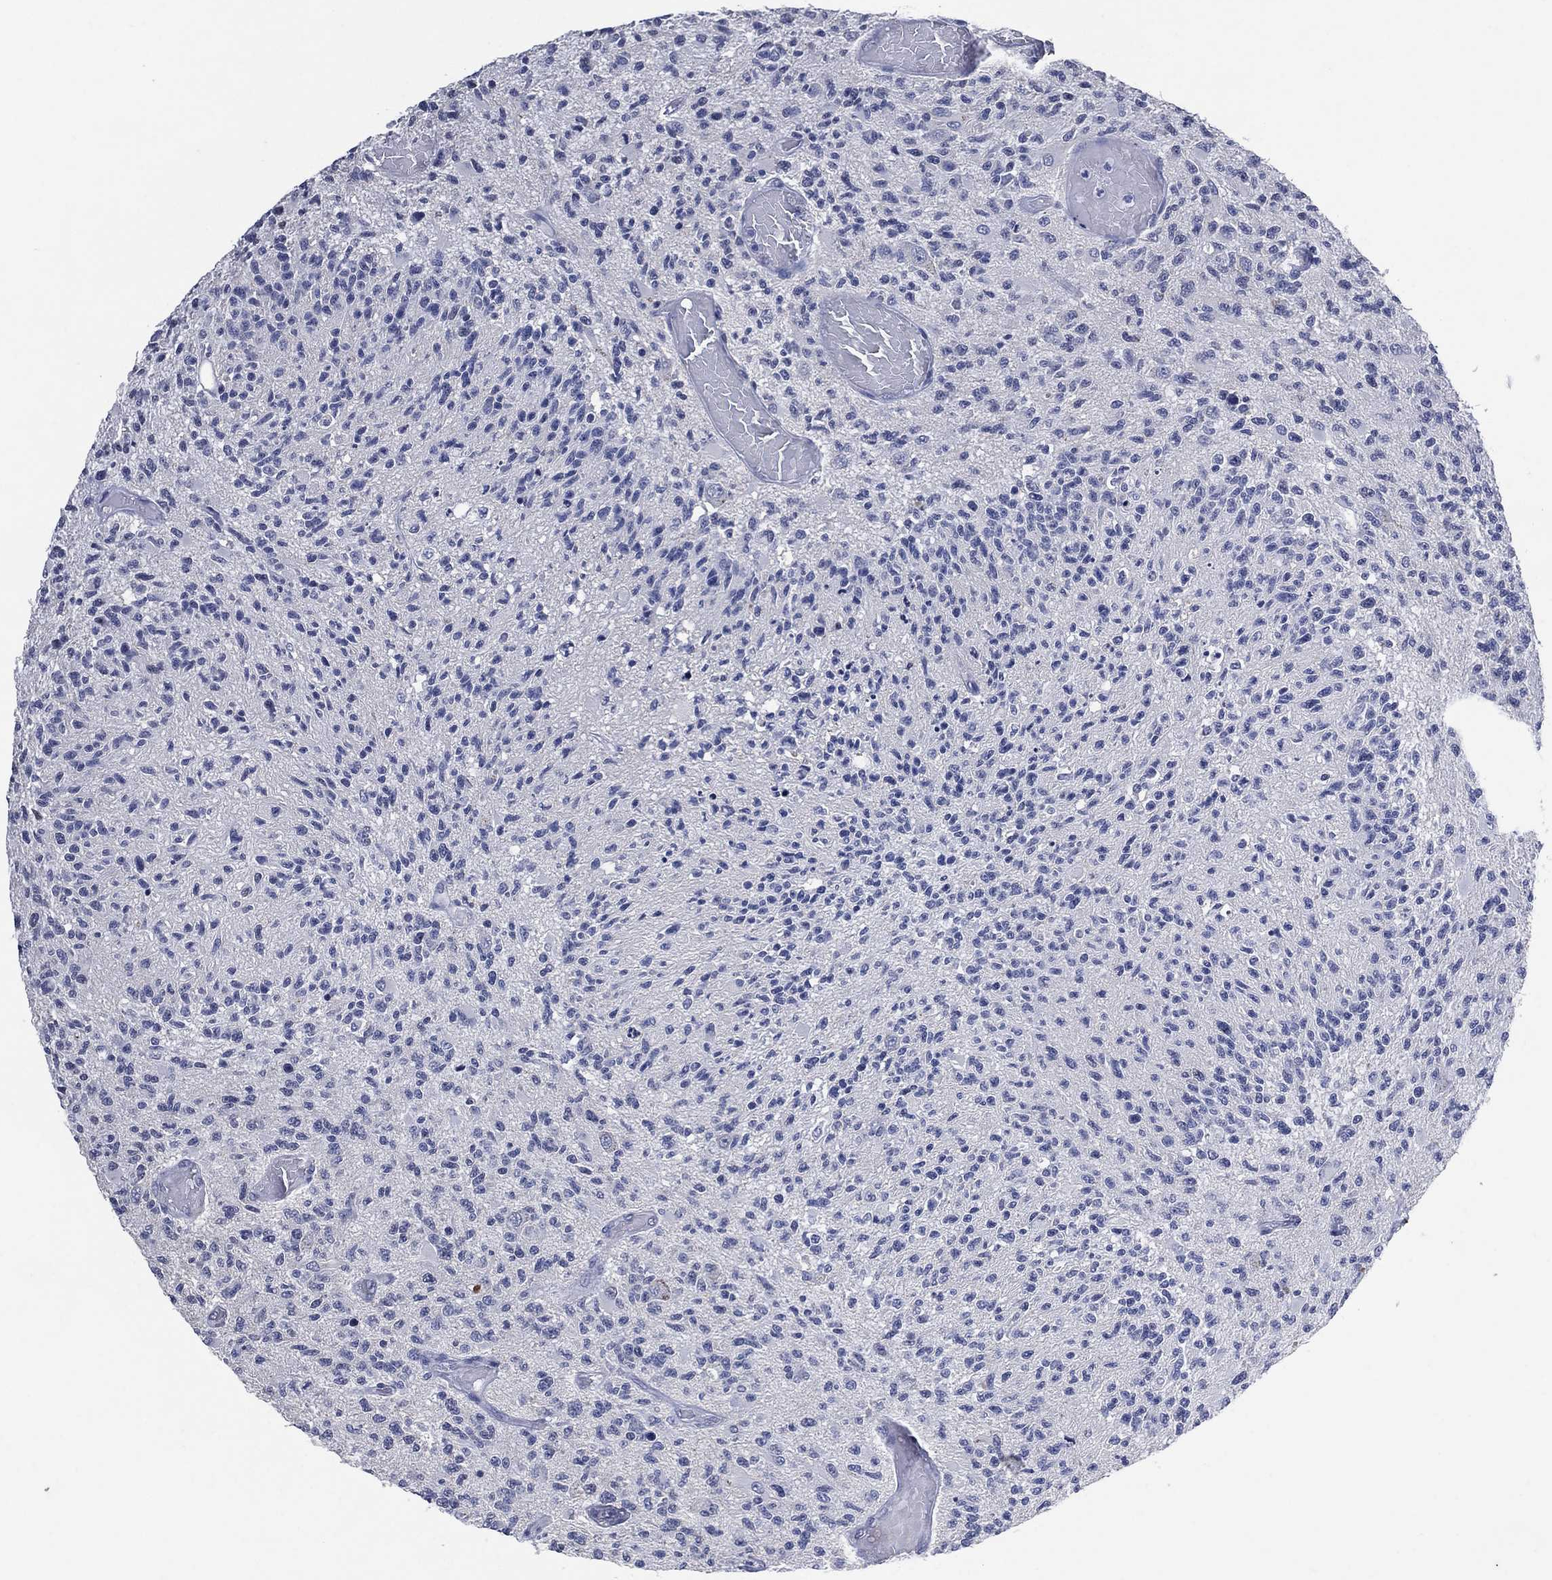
{"staining": {"intensity": "negative", "quantity": "none", "location": "none"}, "tissue": "glioma", "cell_type": "Tumor cells", "image_type": "cancer", "snomed": [{"axis": "morphology", "description": "Glioma, malignant, High grade"}, {"axis": "topography", "description": "Brain"}], "caption": "IHC photomicrograph of neoplastic tissue: malignant glioma (high-grade) stained with DAB (3,3'-diaminobenzidine) shows no significant protein expression in tumor cells.", "gene": "FSCN2", "patient": {"sex": "female", "age": 63}}